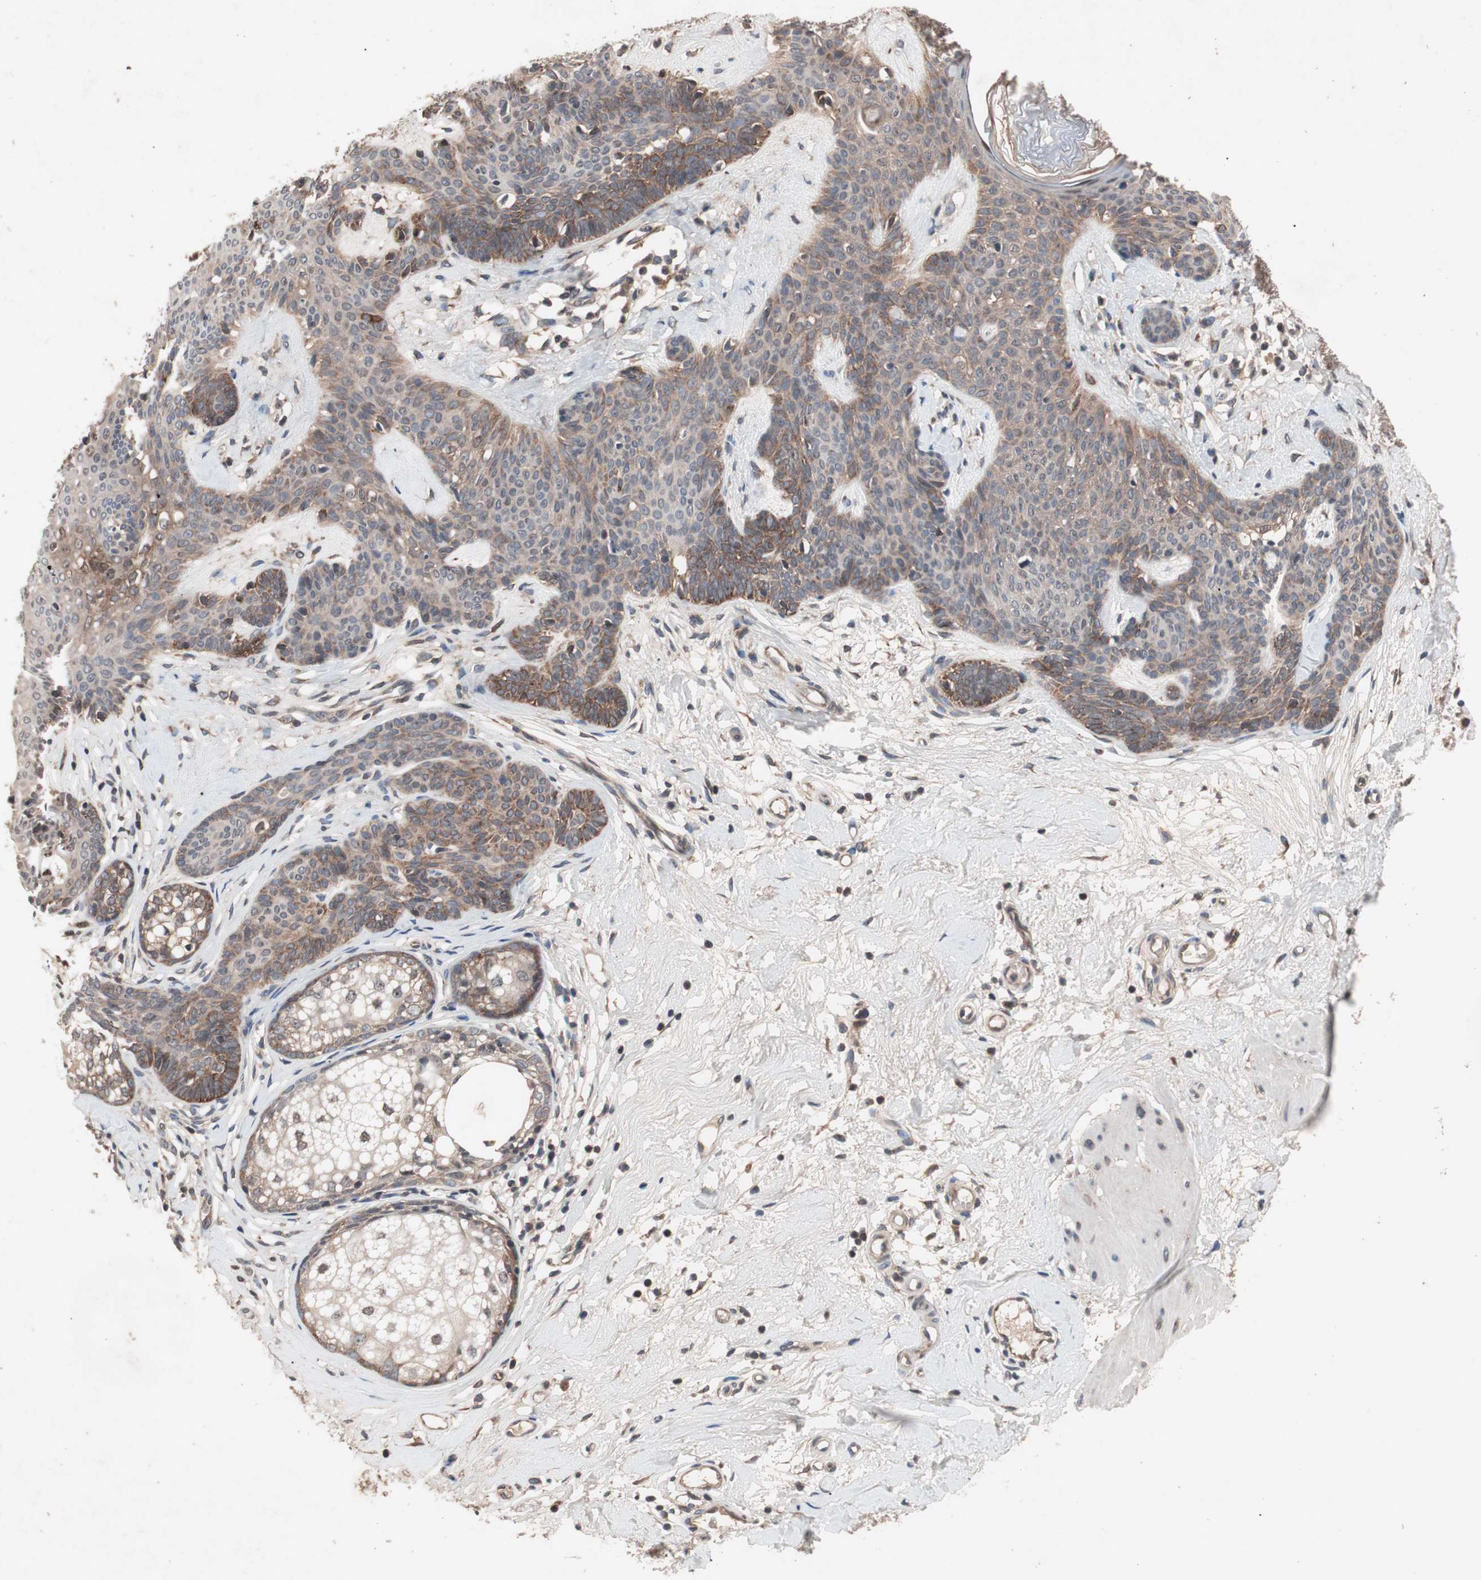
{"staining": {"intensity": "moderate", "quantity": "25%-75%", "location": "cytoplasmic/membranous"}, "tissue": "skin cancer", "cell_type": "Tumor cells", "image_type": "cancer", "snomed": [{"axis": "morphology", "description": "Developmental malformation"}, {"axis": "morphology", "description": "Basal cell carcinoma"}, {"axis": "topography", "description": "Skin"}], "caption": "Immunohistochemistry (IHC) staining of basal cell carcinoma (skin), which demonstrates medium levels of moderate cytoplasmic/membranous expression in about 25%-75% of tumor cells indicating moderate cytoplasmic/membranous protein expression. The staining was performed using DAB (3,3'-diaminobenzidine) (brown) for protein detection and nuclei were counterstained in hematoxylin (blue).", "gene": "IRS1", "patient": {"sex": "female", "age": 62}}